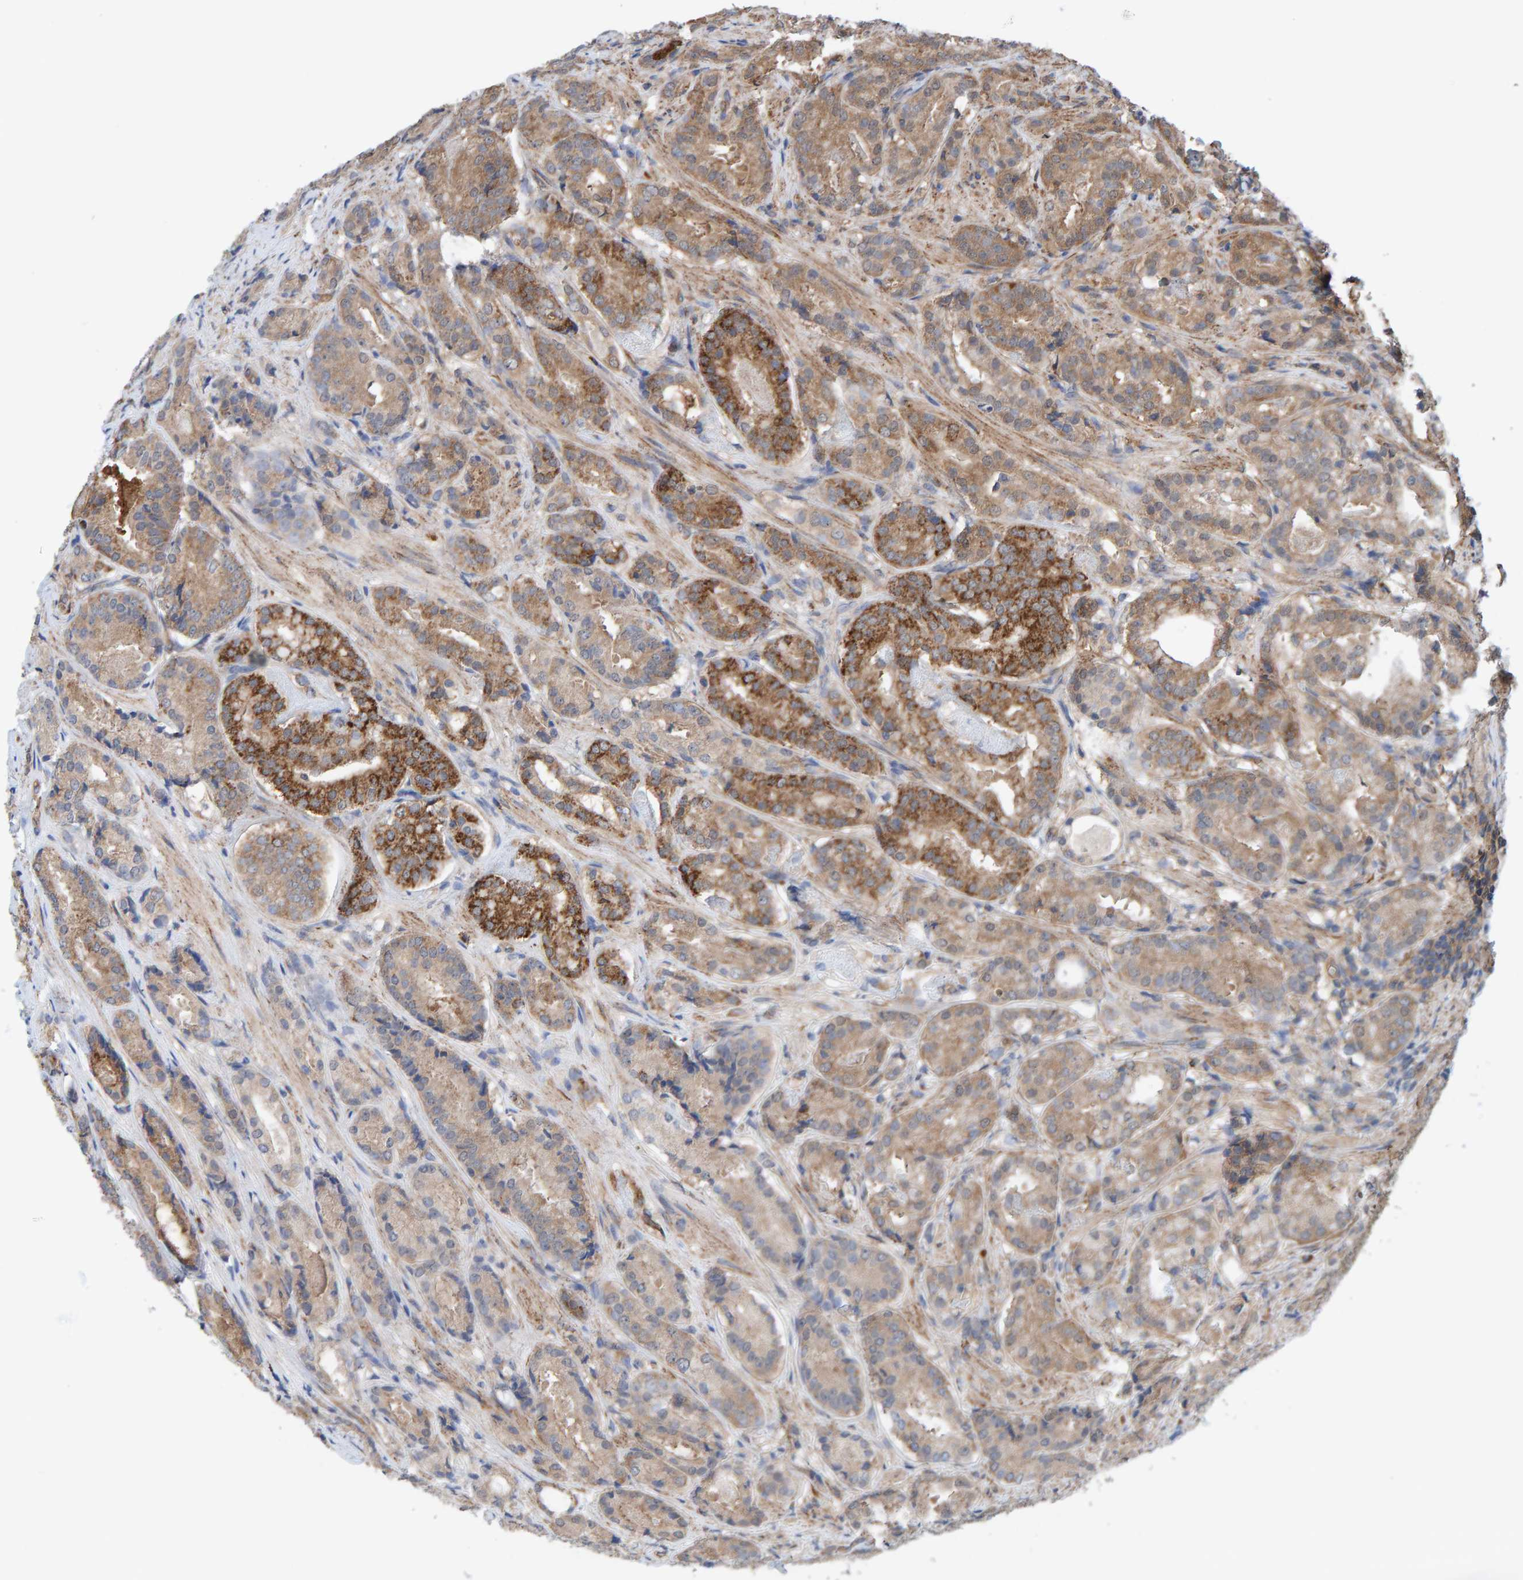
{"staining": {"intensity": "moderate", "quantity": ">75%", "location": "cytoplasmic/membranous"}, "tissue": "prostate cancer", "cell_type": "Tumor cells", "image_type": "cancer", "snomed": [{"axis": "morphology", "description": "Adenocarcinoma, Low grade"}, {"axis": "topography", "description": "Prostate"}], "caption": "High-power microscopy captured an immunohistochemistry (IHC) histopathology image of prostate low-grade adenocarcinoma, revealing moderate cytoplasmic/membranous positivity in approximately >75% of tumor cells.", "gene": "LRSAM1", "patient": {"sex": "male", "age": 69}}